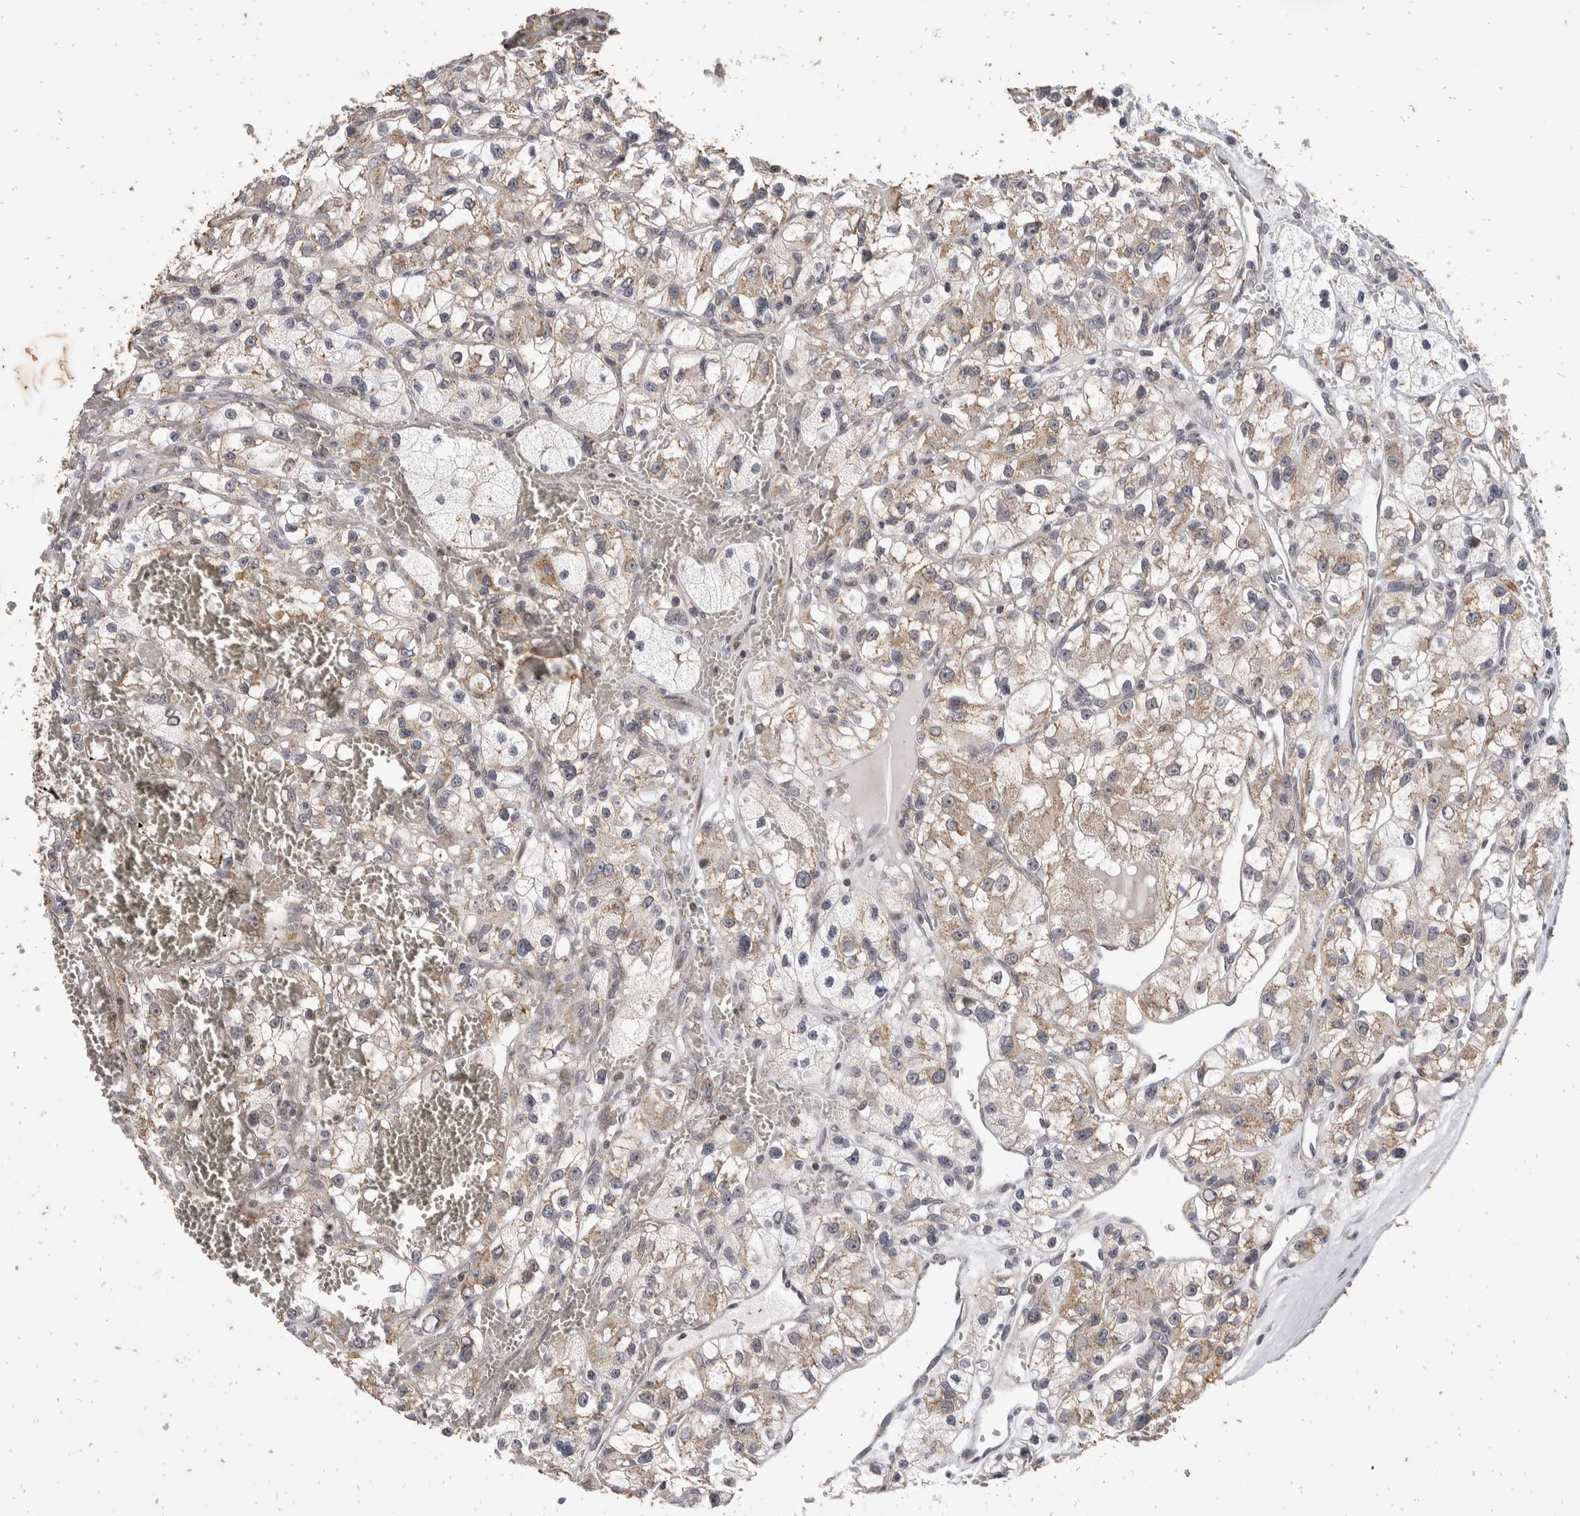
{"staining": {"intensity": "weak", "quantity": "25%-75%", "location": "cytoplasmic/membranous"}, "tissue": "renal cancer", "cell_type": "Tumor cells", "image_type": "cancer", "snomed": [{"axis": "morphology", "description": "Adenocarcinoma, NOS"}, {"axis": "topography", "description": "Kidney"}], "caption": "High-power microscopy captured an immunohistochemistry (IHC) histopathology image of renal cancer, revealing weak cytoplasmic/membranous expression in approximately 25%-75% of tumor cells.", "gene": "ATXN7L1", "patient": {"sex": "female", "age": 57}}